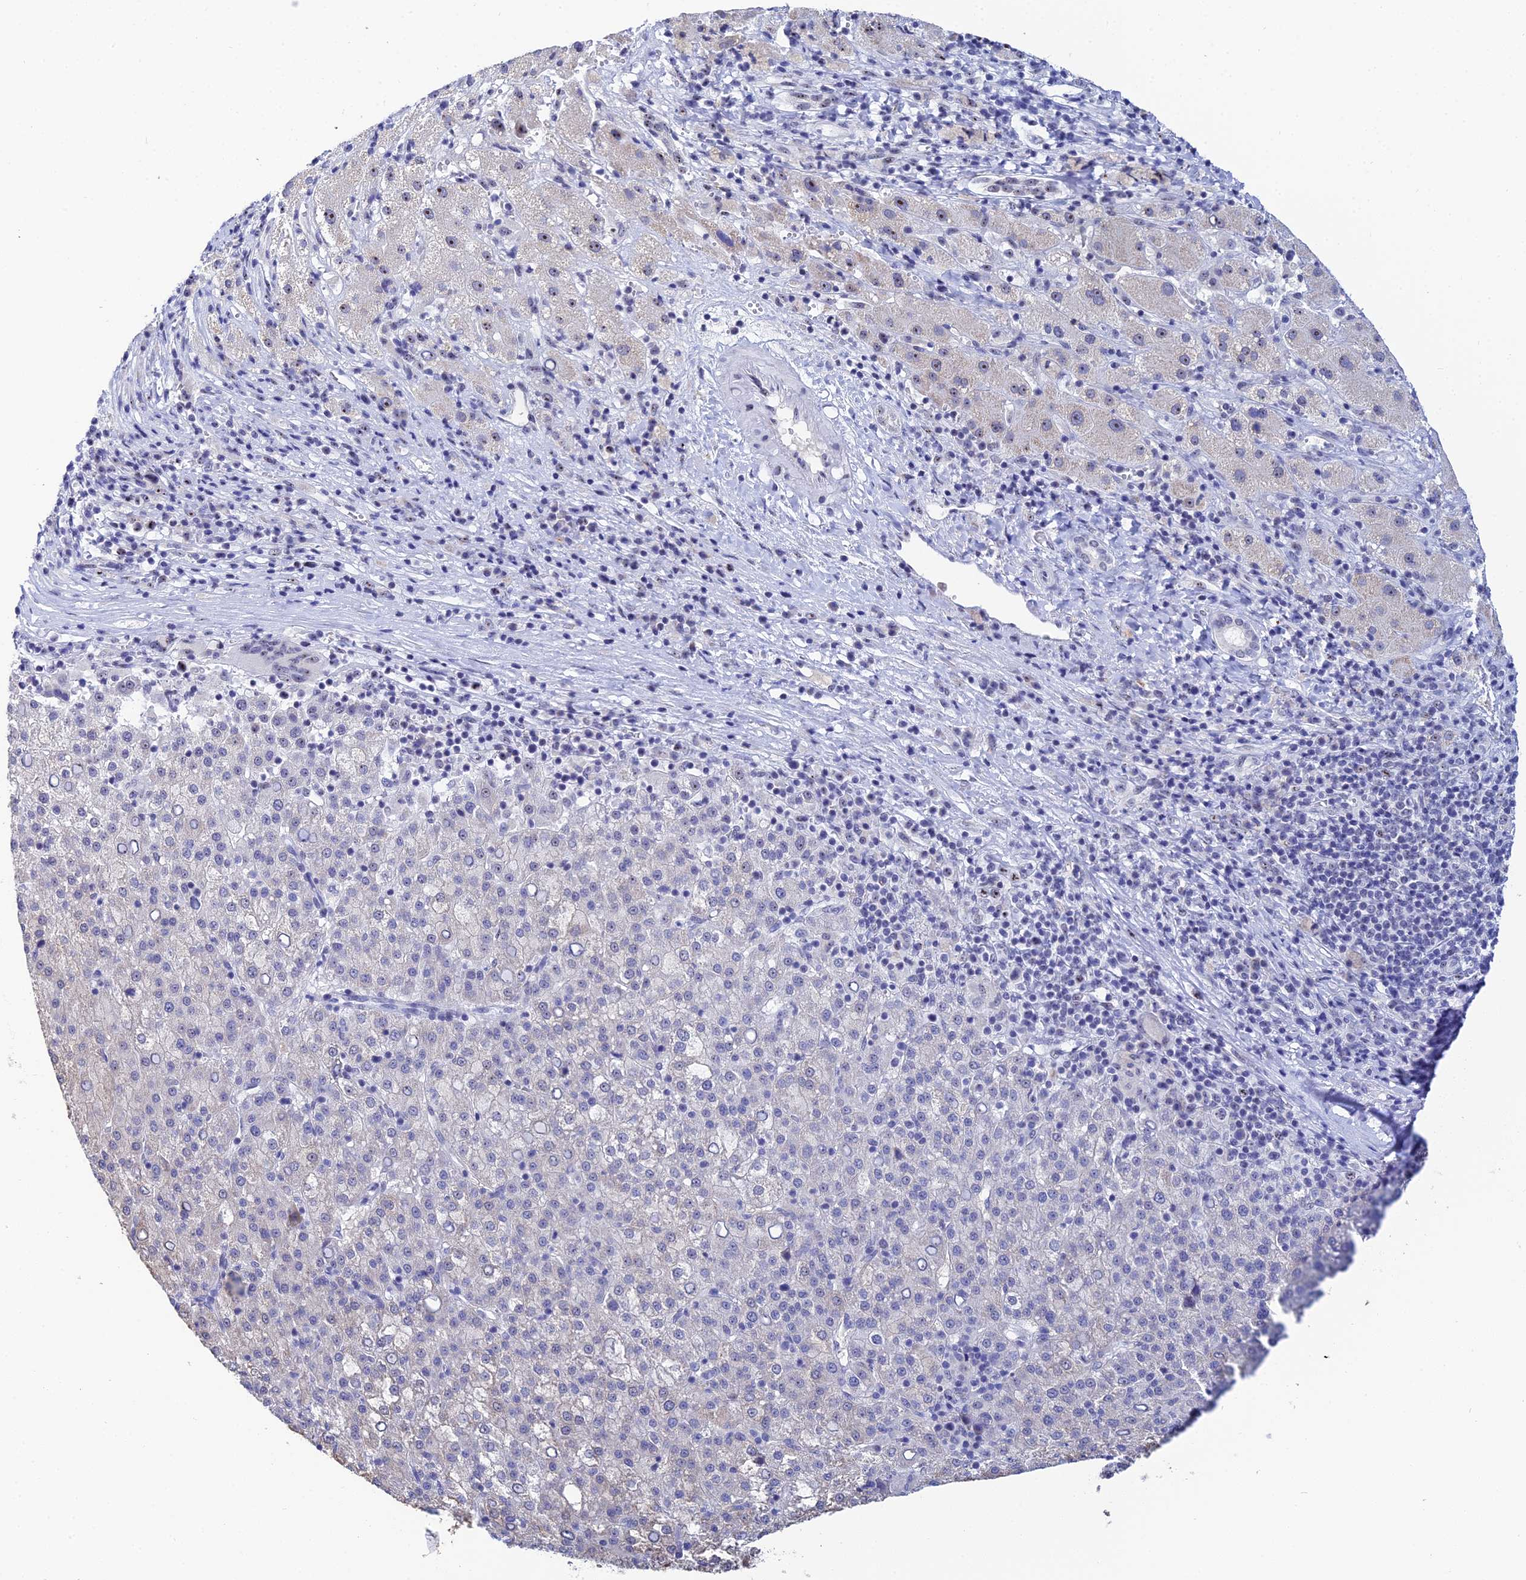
{"staining": {"intensity": "weak", "quantity": "<25%", "location": "cytoplasmic/membranous"}, "tissue": "liver cancer", "cell_type": "Tumor cells", "image_type": "cancer", "snomed": [{"axis": "morphology", "description": "Carcinoma, Hepatocellular, NOS"}, {"axis": "topography", "description": "Liver"}], "caption": "Liver cancer stained for a protein using immunohistochemistry (IHC) reveals no positivity tumor cells.", "gene": "PLPP4", "patient": {"sex": "female", "age": 58}}